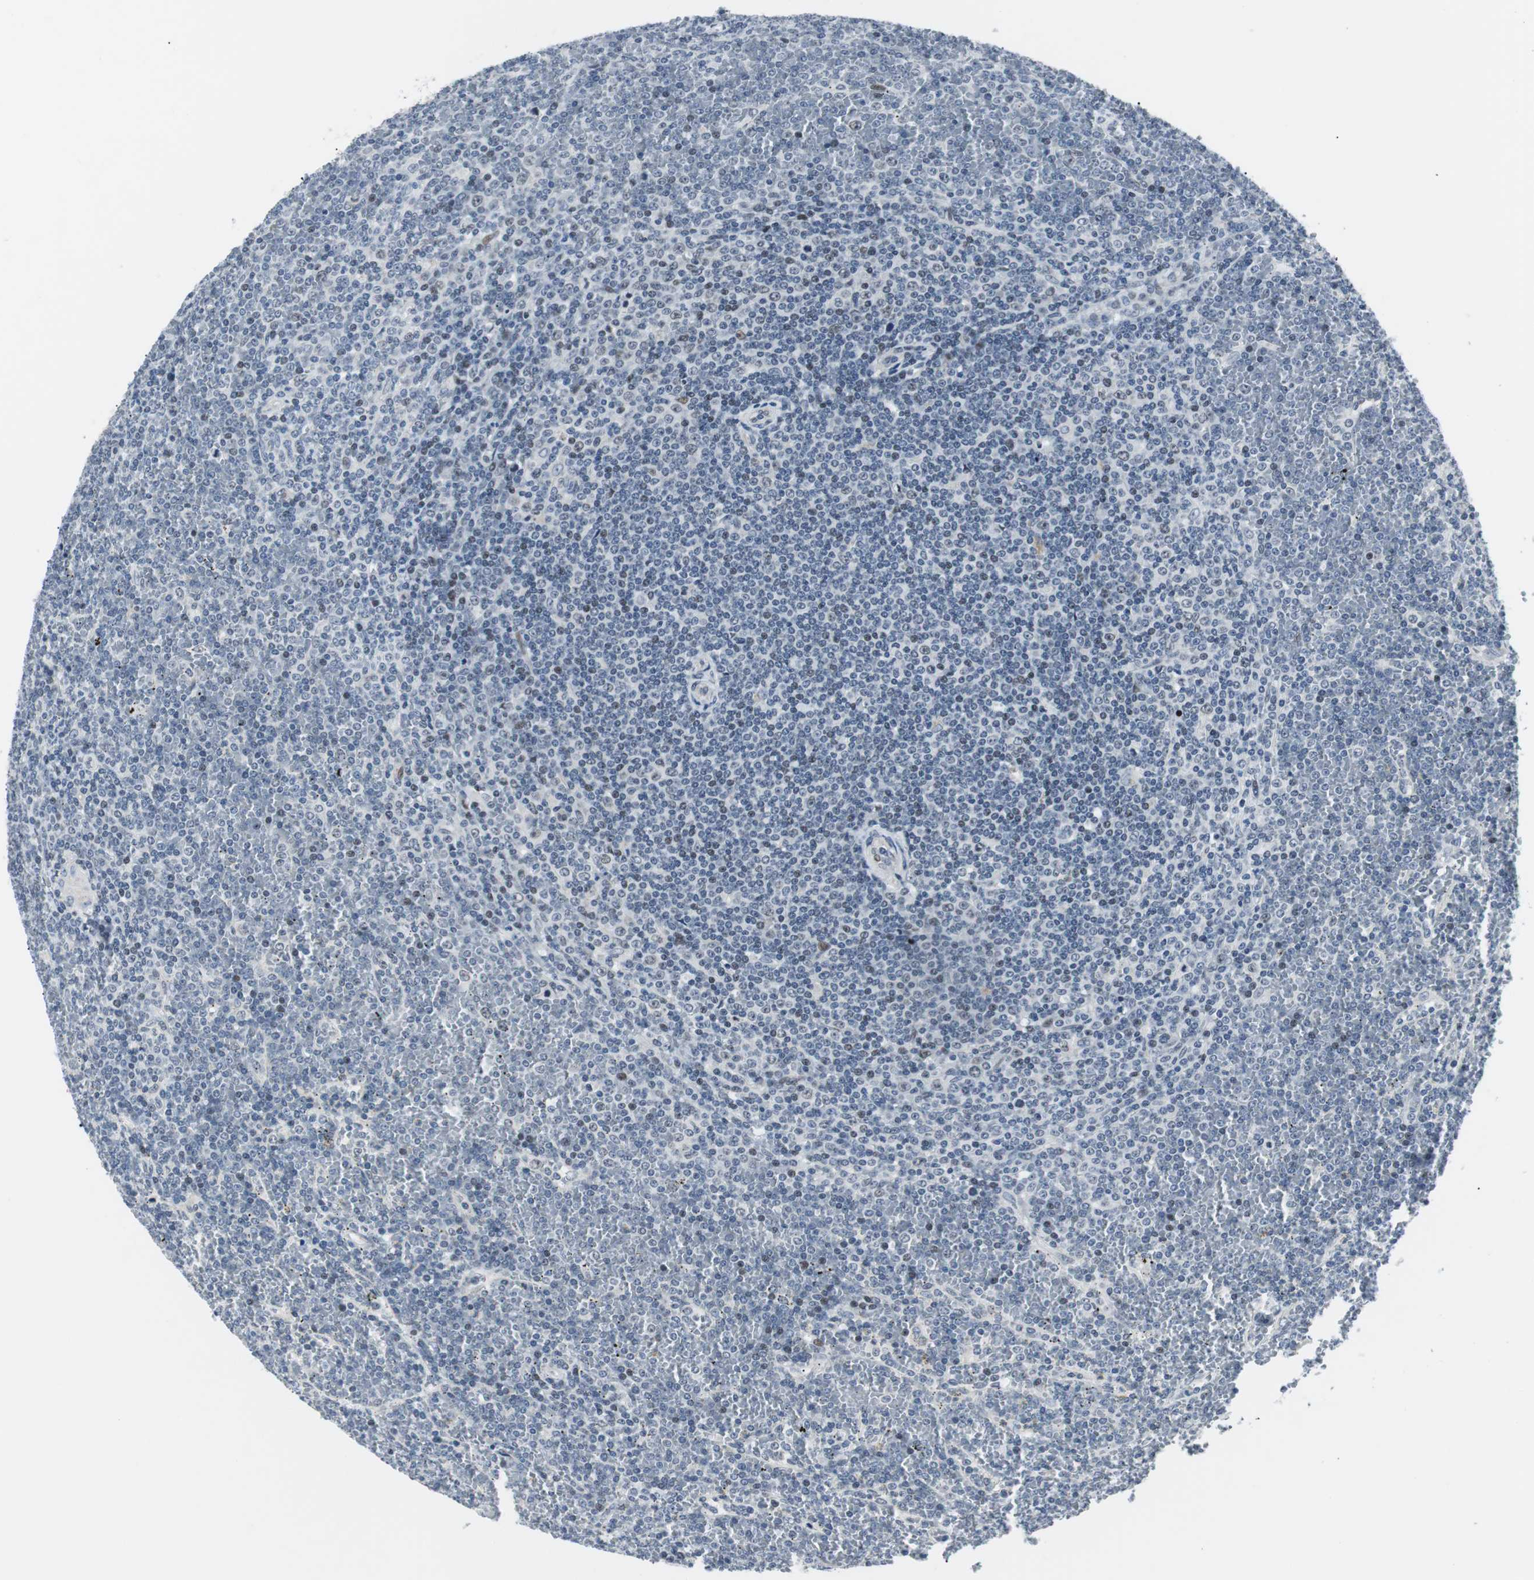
{"staining": {"intensity": "weak", "quantity": "<25%", "location": "nuclear"}, "tissue": "lymphoma", "cell_type": "Tumor cells", "image_type": "cancer", "snomed": [{"axis": "morphology", "description": "Malignant lymphoma, non-Hodgkin's type, Low grade"}, {"axis": "topography", "description": "Spleen"}], "caption": "Immunohistochemistry image of neoplastic tissue: human lymphoma stained with DAB exhibits no significant protein positivity in tumor cells.", "gene": "MTA1", "patient": {"sex": "female", "age": 19}}